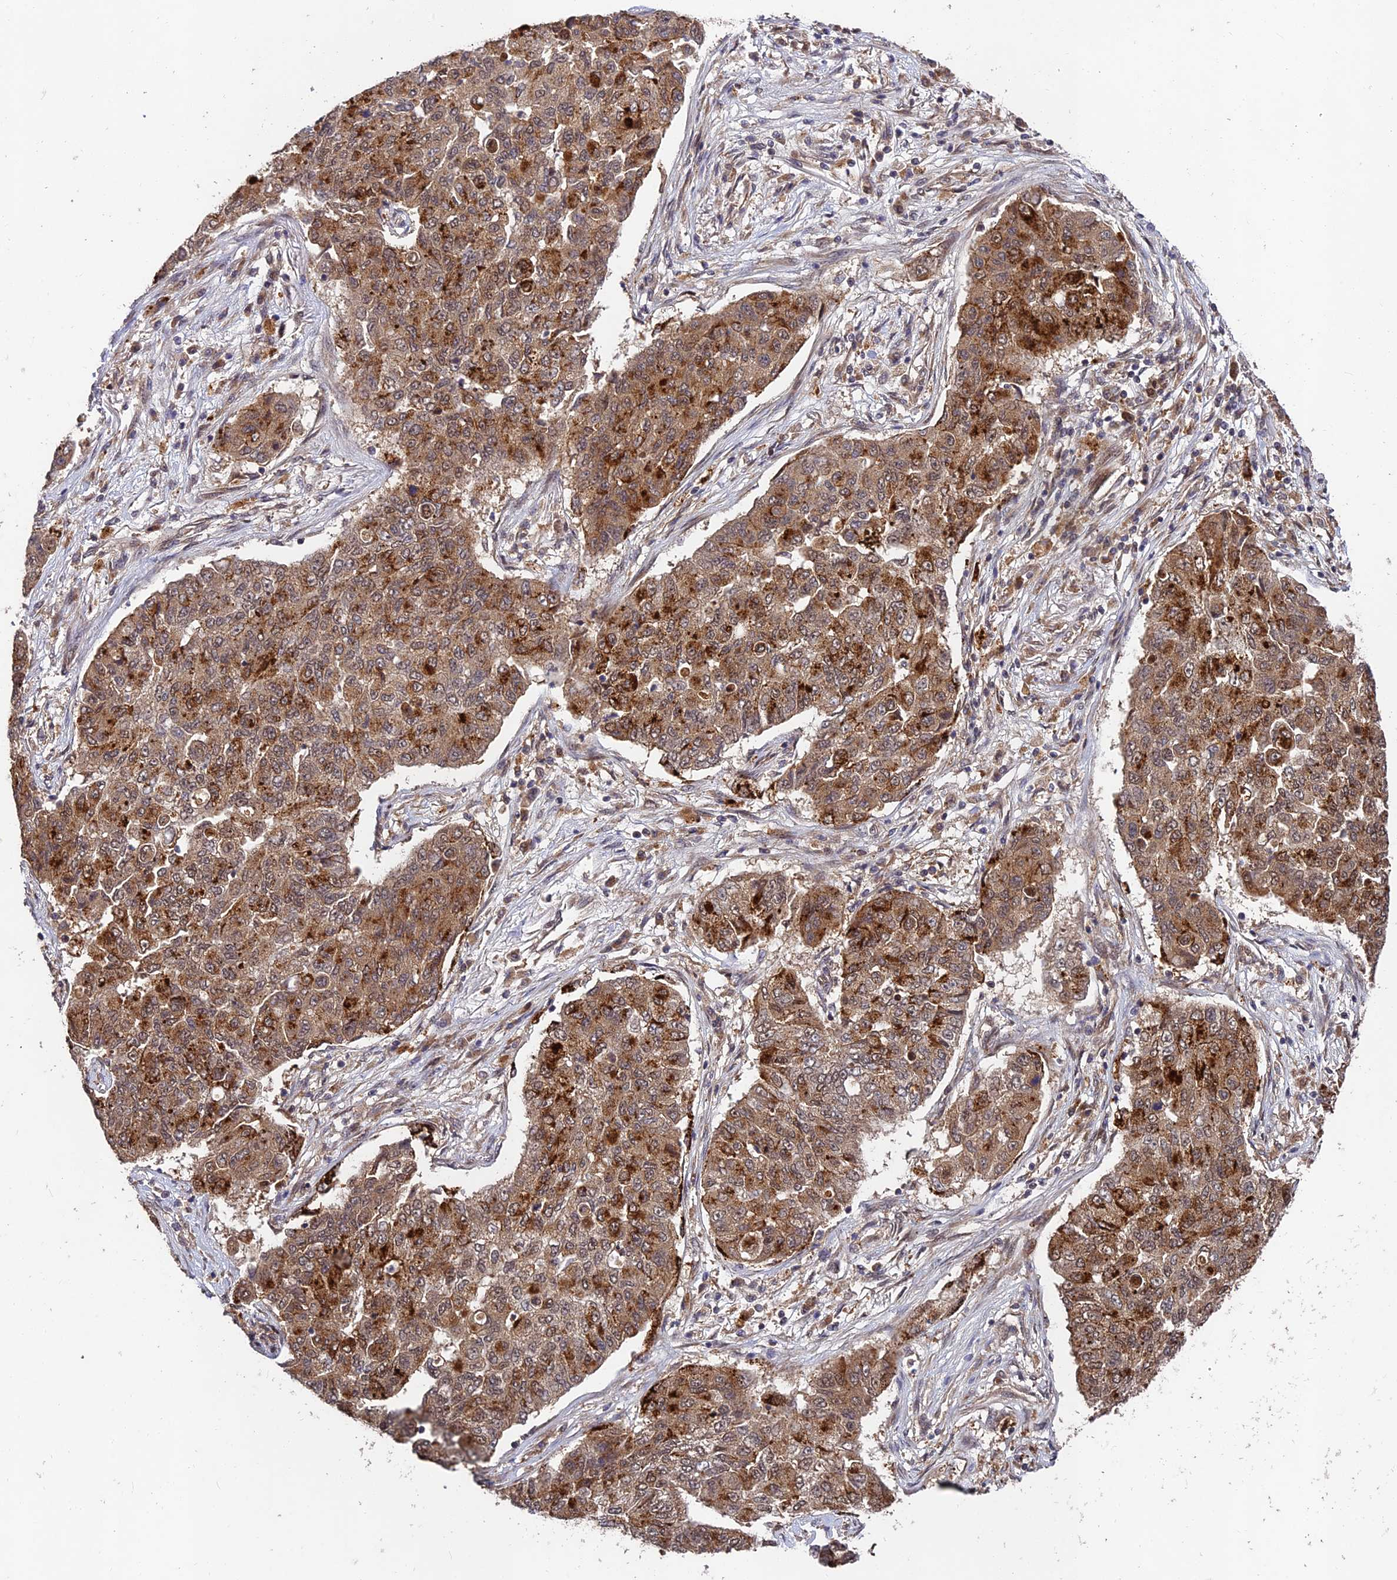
{"staining": {"intensity": "strong", "quantity": ">75%", "location": "cytoplasmic/membranous"}, "tissue": "lung cancer", "cell_type": "Tumor cells", "image_type": "cancer", "snomed": [{"axis": "morphology", "description": "Squamous cell carcinoma, NOS"}, {"axis": "topography", "description": "Lung"}], "caption": "The histopathology image exhibits a brown stain indicating the presence of a protein in the cytoplasmic/membranous of tumor cells in lung cancer. The staining was performed using DAB (3,3'-diaminobenzidine), with brown indicating positive protein expression. Nuclei are stained blue with hematoxylin.", "gene": "MKKS", "patient": {"sex": "male", "age": 74}}